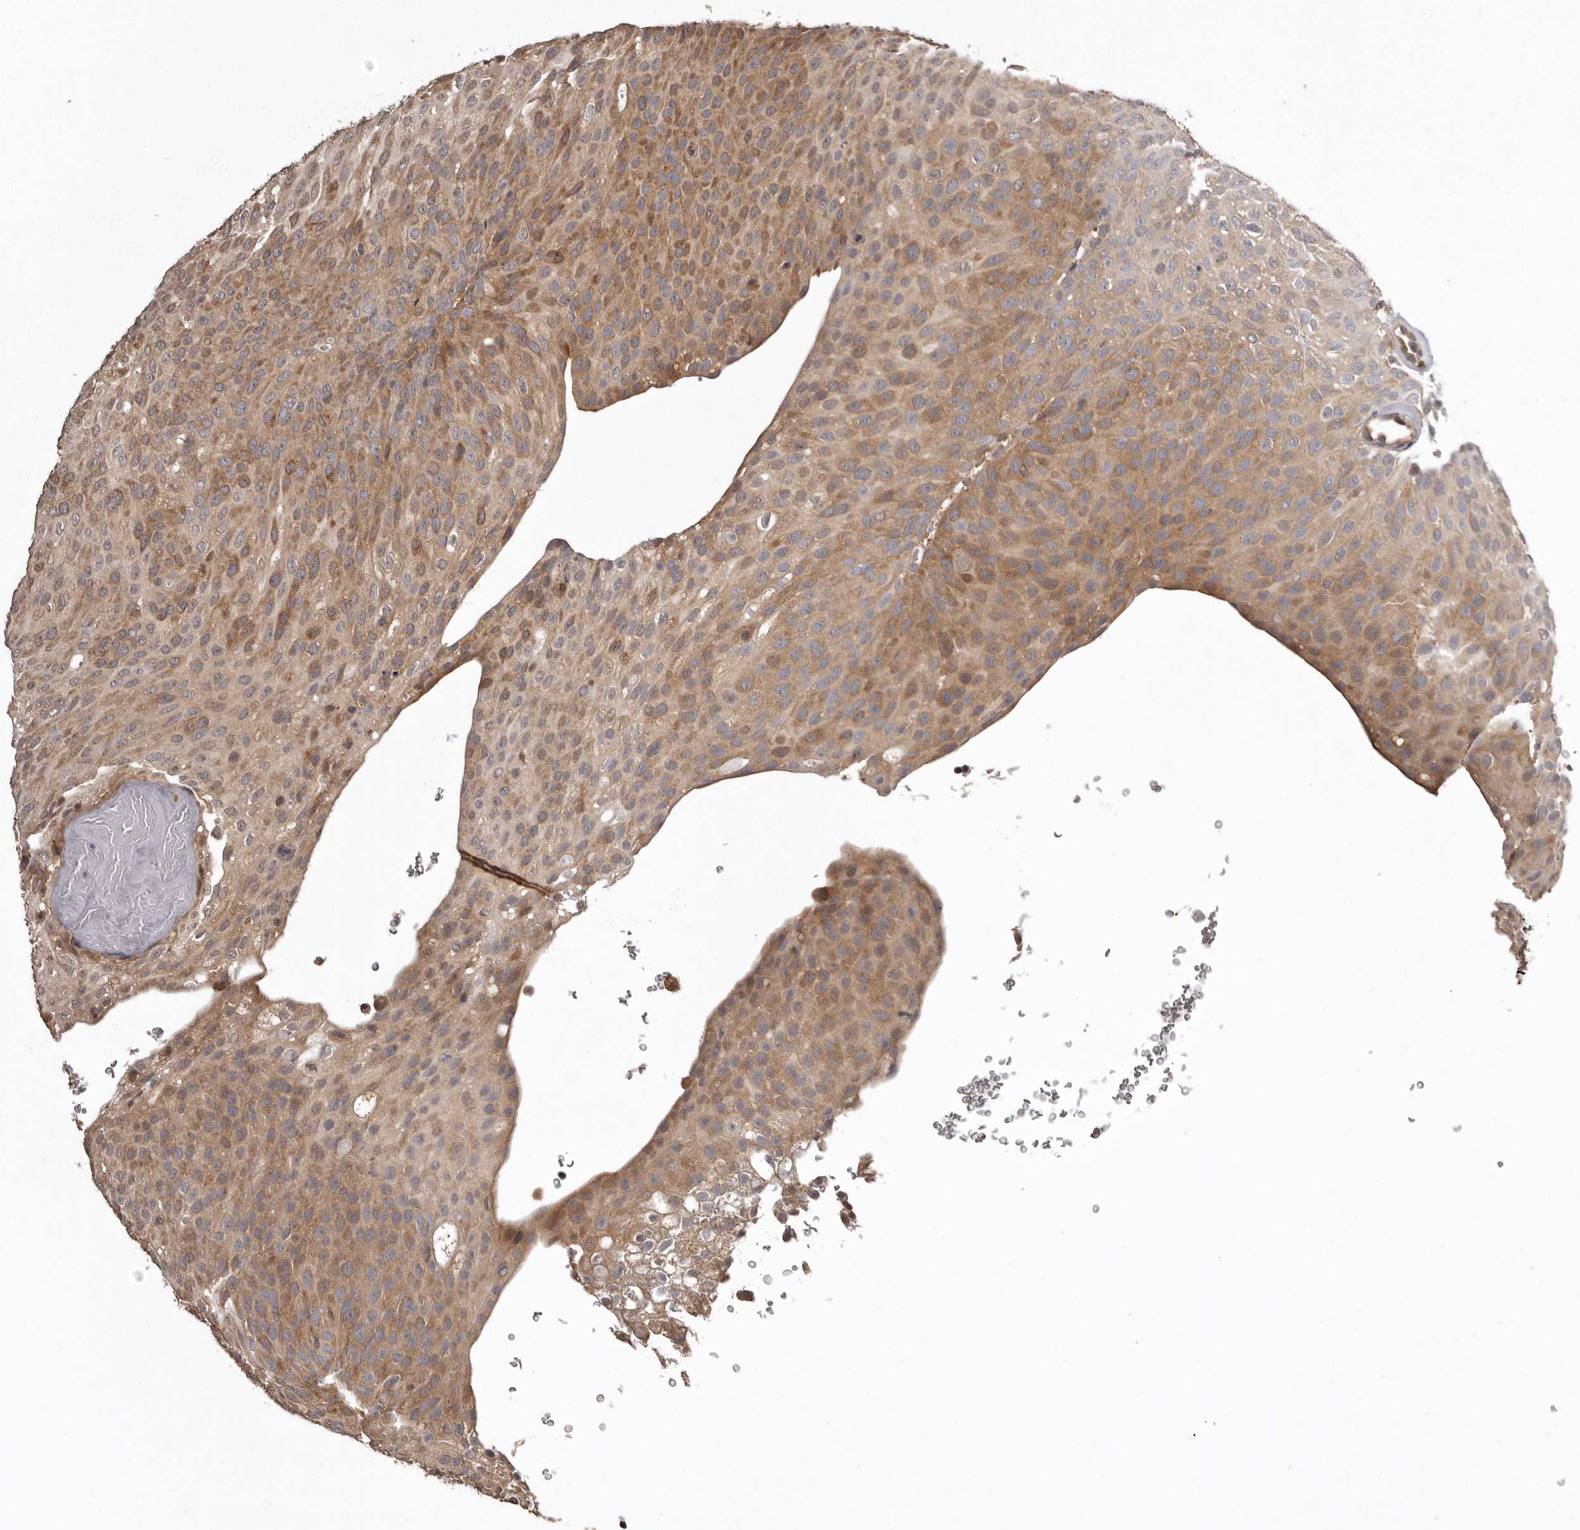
{"staining": {"intensity": "moderate", "quantity": ">75%", "location": "cytoplasmic/membranous"}, "tissue": "urothelial cancer", "cell_type": "Tumor cells", "image_type": "cancer", "snomed": [{"axis": "morphology", "description": "Urothelial carcinoma, Low grade"}, {"axis": "topography", "description": "Urinary bladder"}], "caption": "DAB (3,3'-diaminobenzidine) immunohistochemical staining of urothelial carcinoma (low-grade) shows moderate cytoplasmic/membranous protein staining in about >75% of tumor cells.", "gene": "DARS1", "patient": {"sex": "male", "age": 78}}